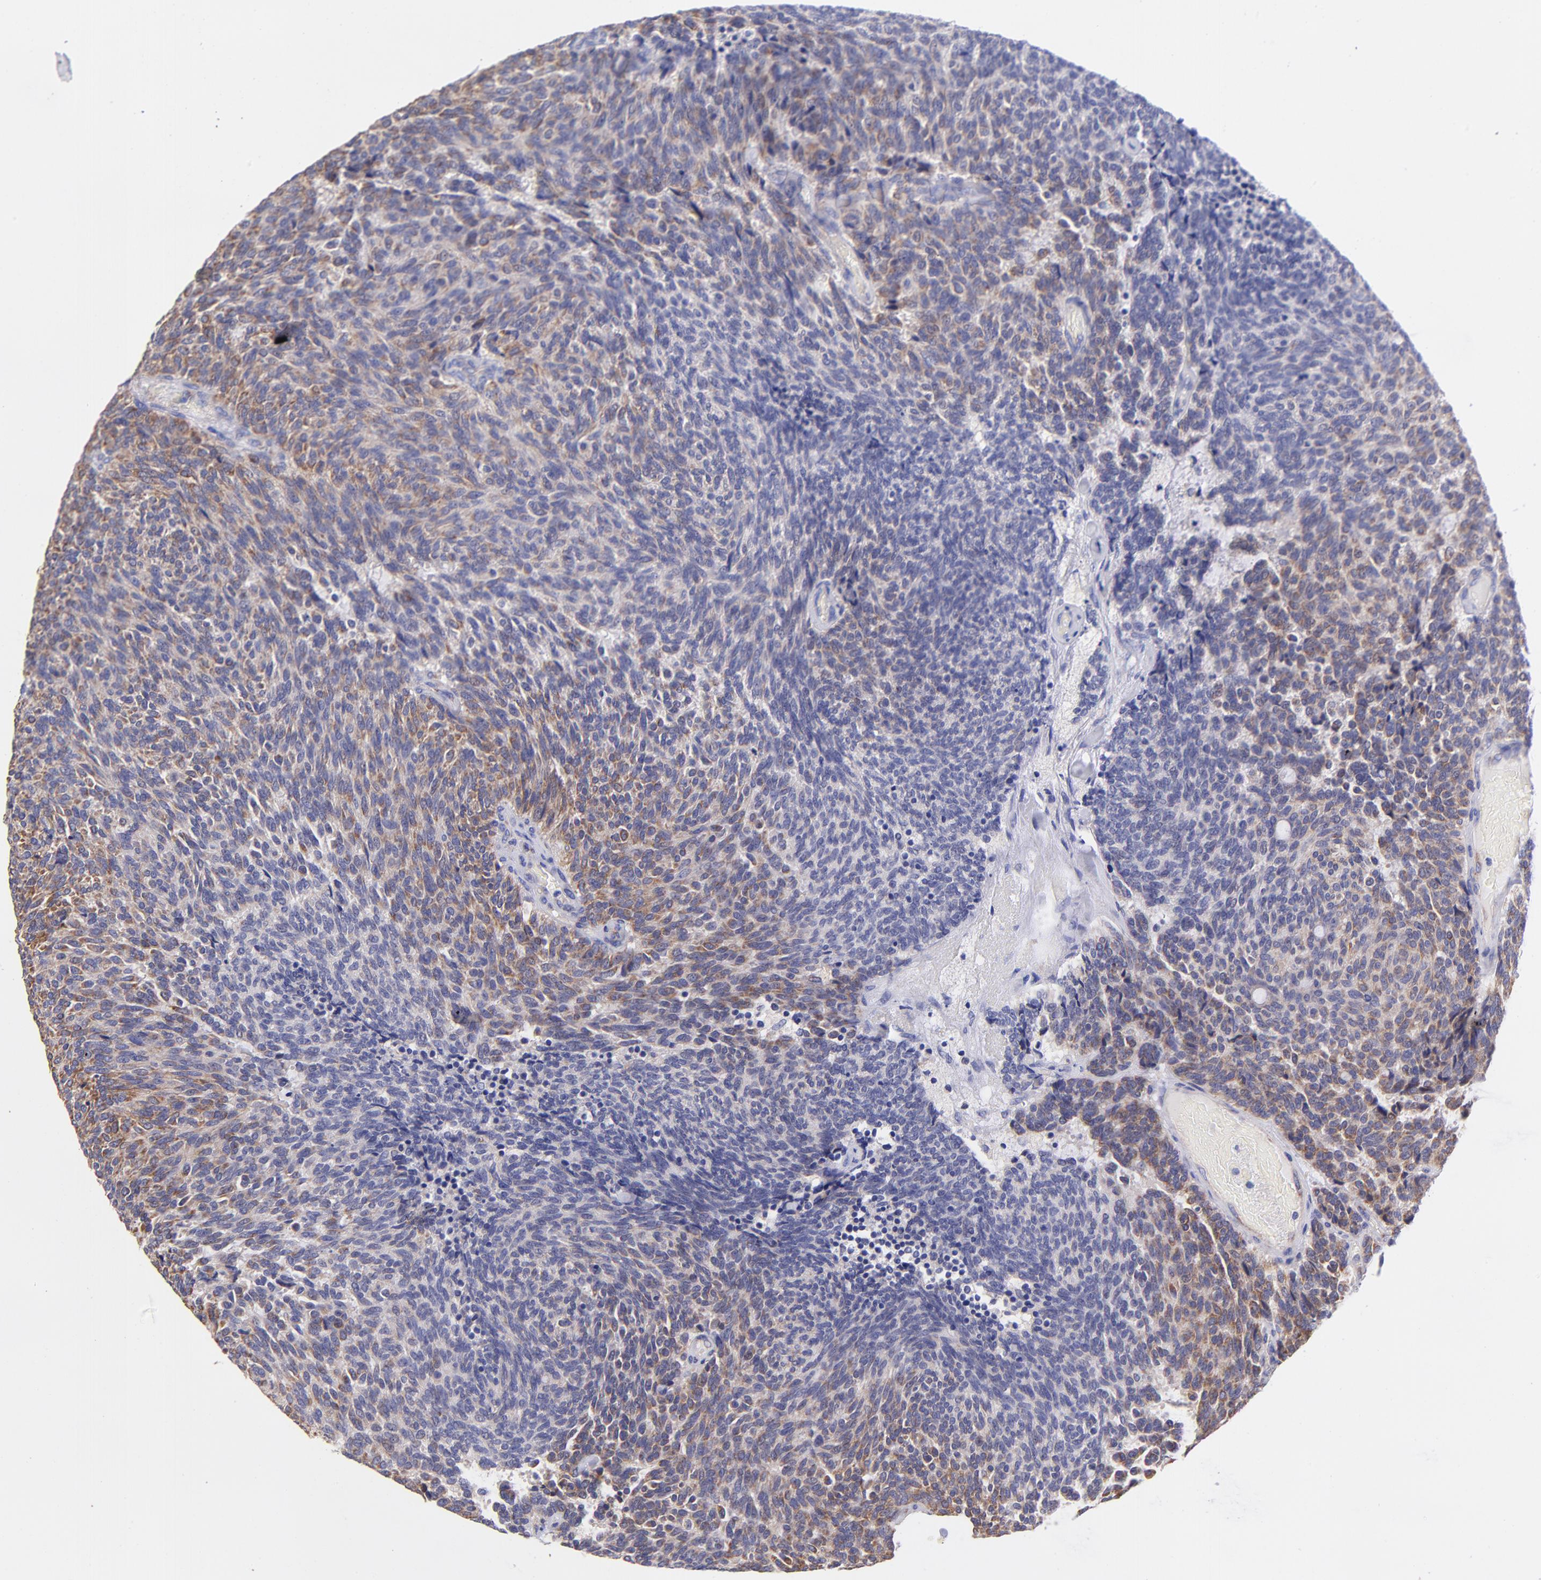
{"staining": {"intensity": "moderate", "quantity": "25%-75%", "location": "cytoplasmic/membranous"}, "tissue": "carcinoid", "cell_type": "Tumor cells", "image_type": "cancer", "snomed": [{"axis": "morphology", "description": "Carcinoid, malignant, NOS"}, {"axis": "topography", "description": "Pancreas"}], "caption": "Carcinoid (malignant) stained for a protein shows moderate cytoplasmic/membranous positivity in tumor cells. The staining was performed using DAB (3,3'-diaminobenzidine), with brown indicating positive protein expression. Nuclei are stained blue with hematoxylin.", "gene": "NDUFB7", "patient": {"sex": "female", "age": 54}}